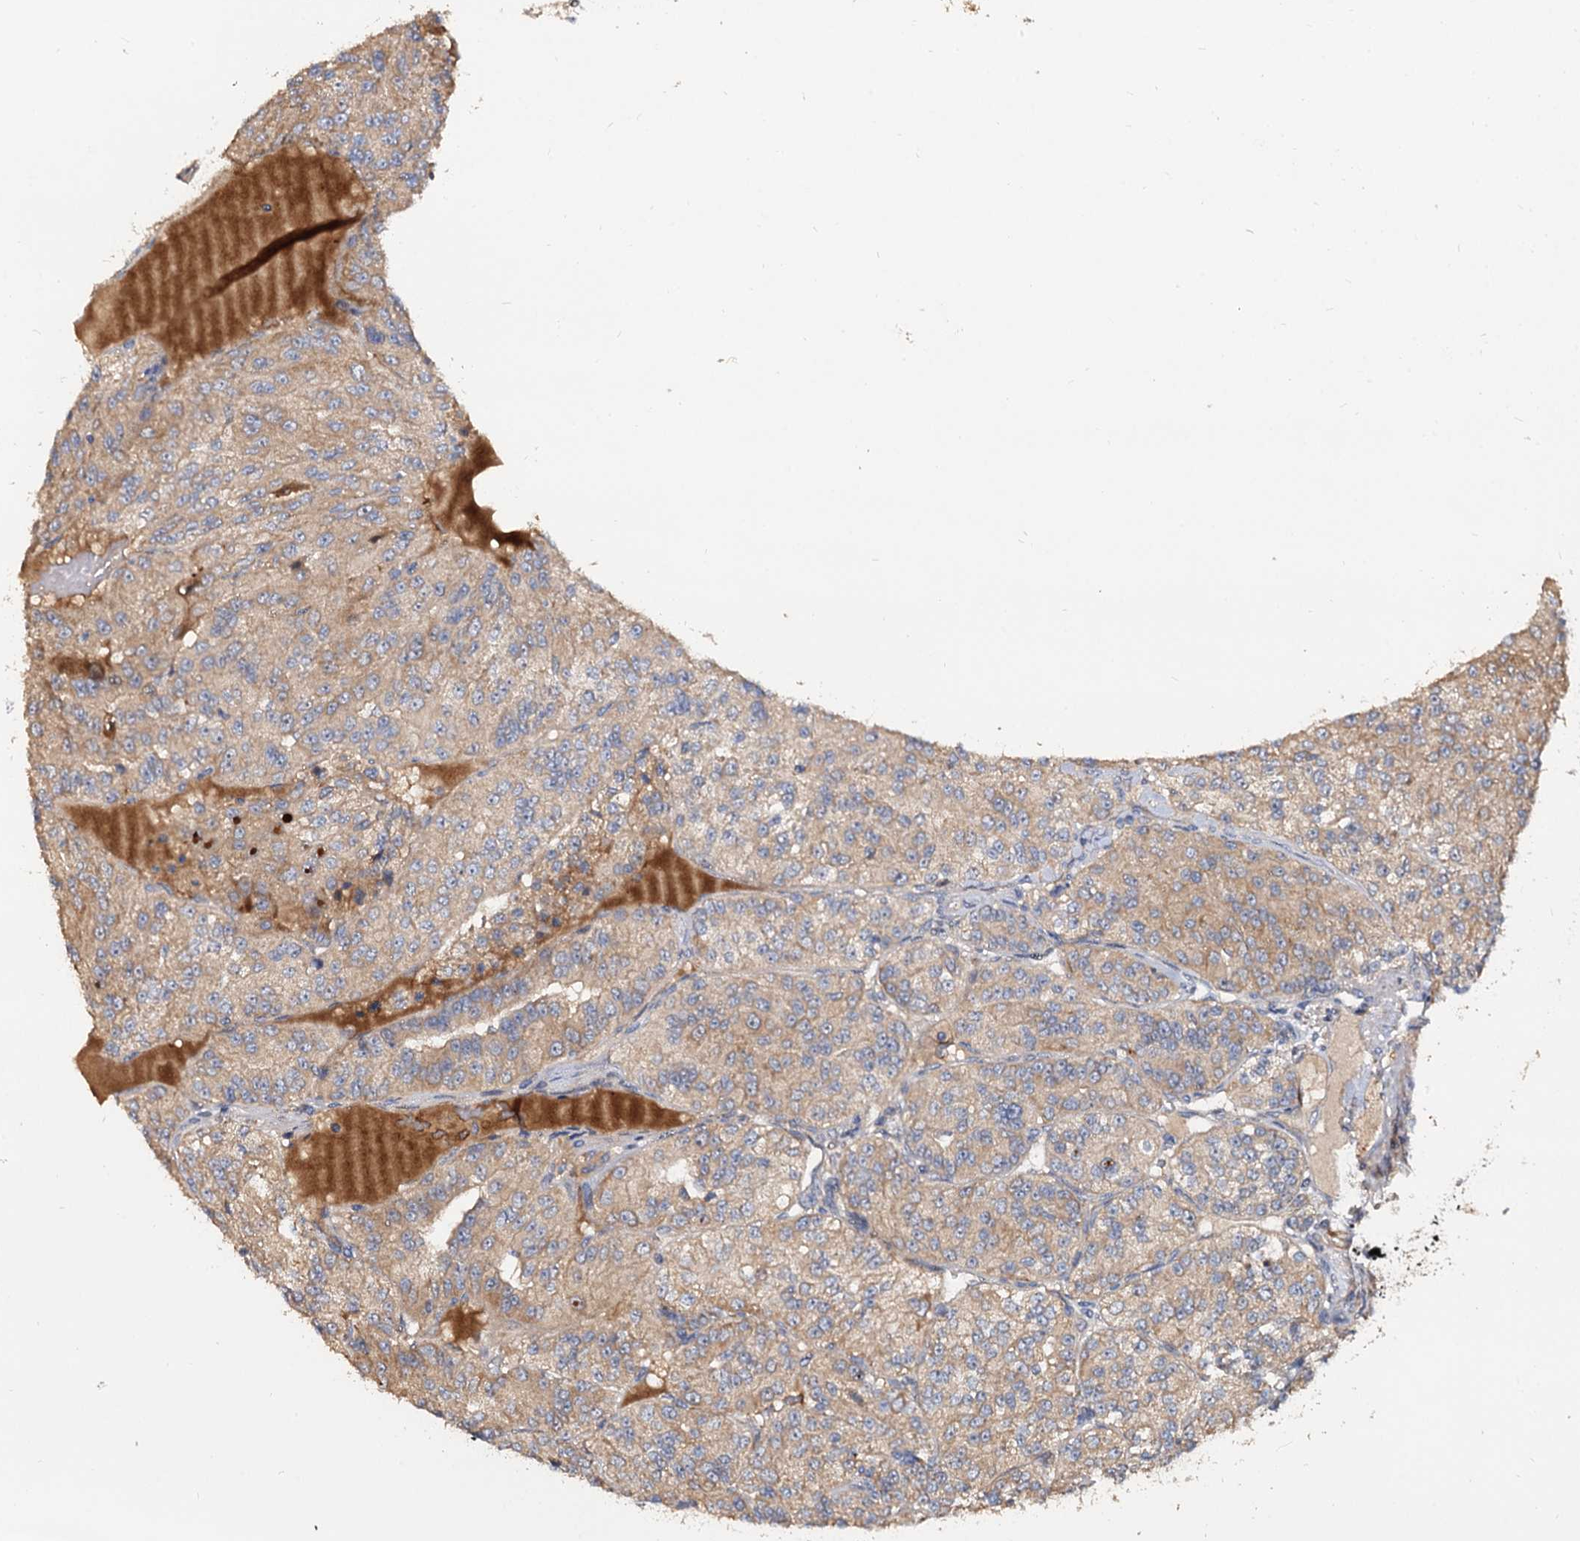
{"staining": {"intensity": "weak", "quantity": ">75%", "location": "cytoplasmic/membranous"}, "tissue": "renal cancer", "cell_type": "Tumor cells", "image_type": "cancer", "snomed": [{"axis": "morphology", "description": "Adenocarcinoma, NOS"}, {"axis": "topography", "description": "Kidney"}], "caption": "Renal cancer (adenocarcinoma) stained with a protein marker reveals weak staining in tumor cells.", "gene": "WWC3", "patient": {"sex": "female", "age": 63}}